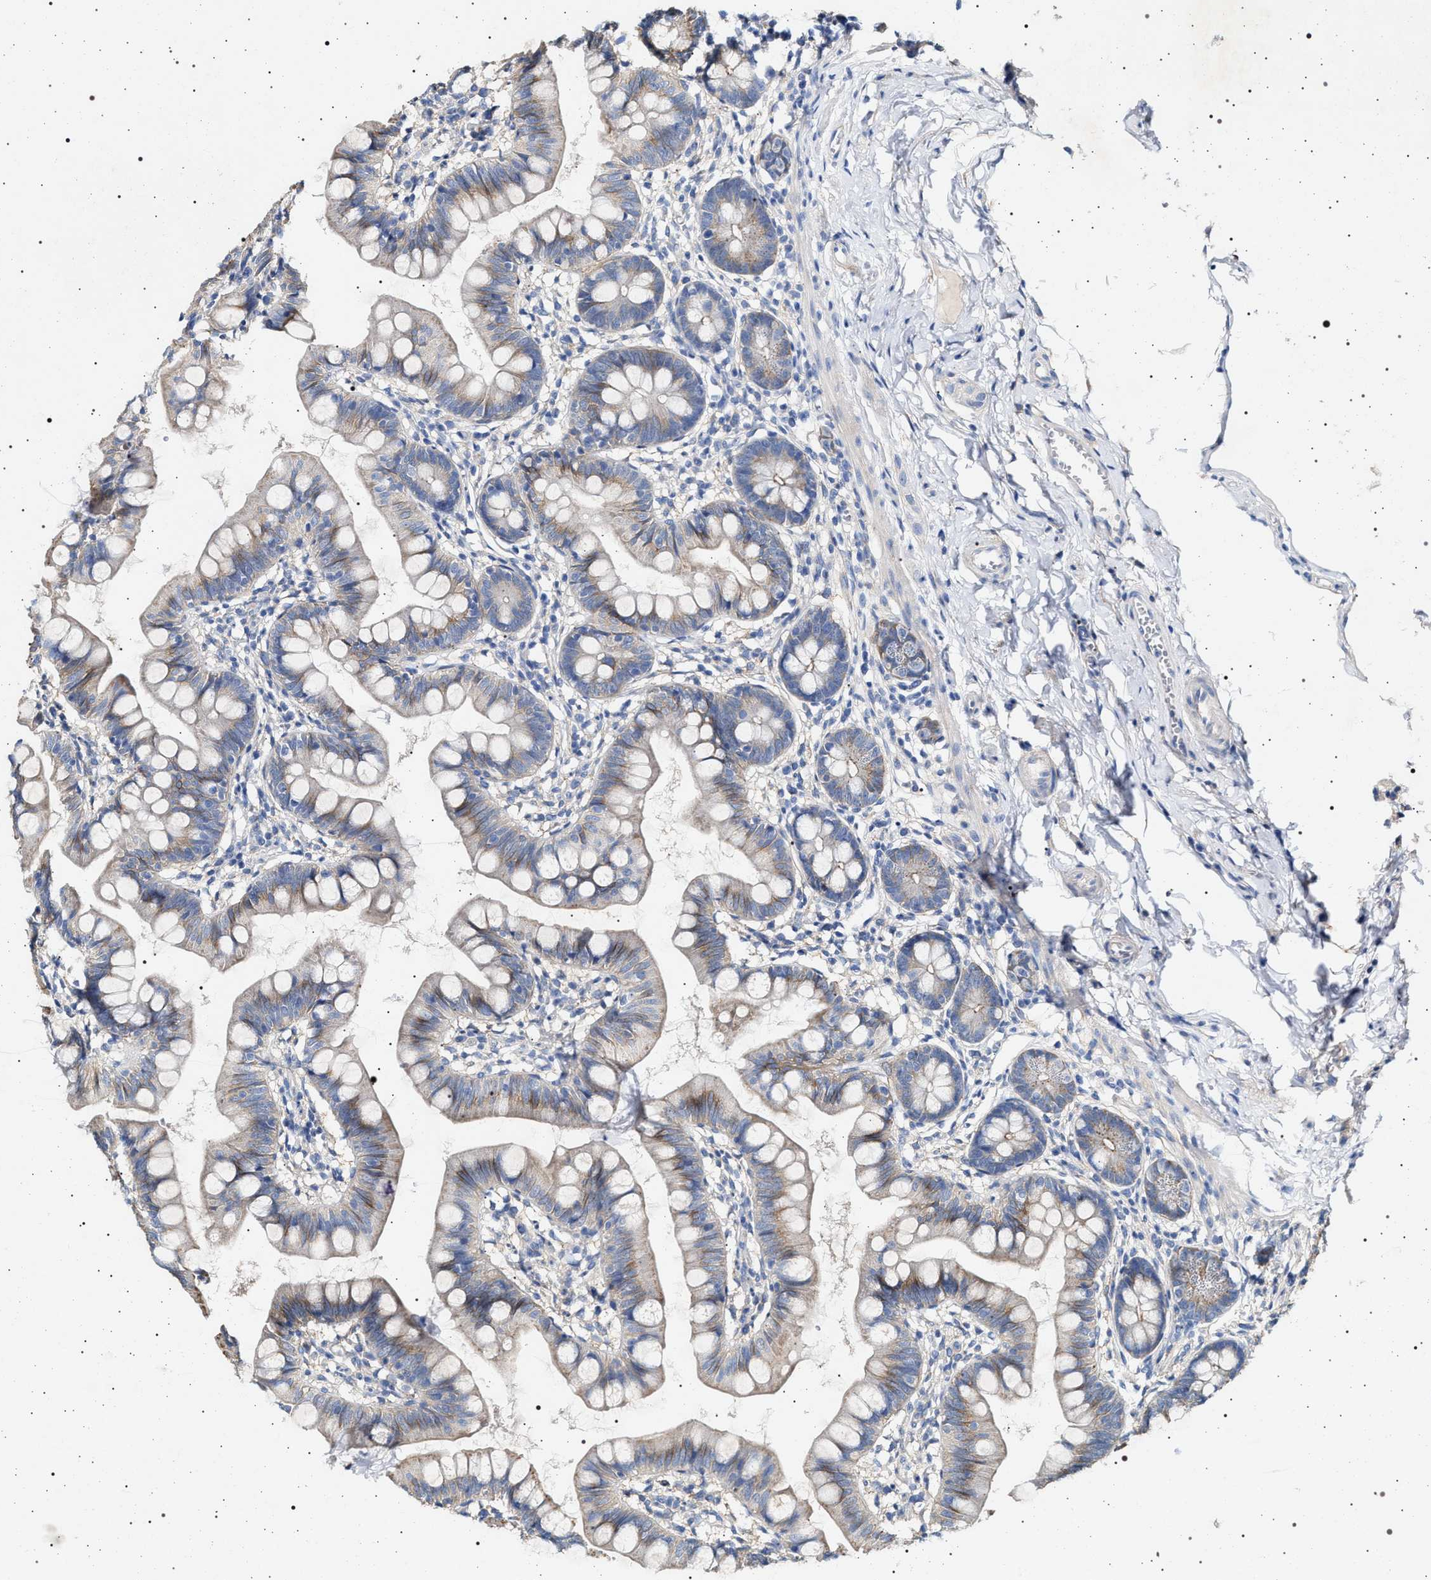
{"staining": {"intensity": "moderate", "quantity": "25%-75%", "location": "cytoplasmic/membranous"}, "tissue": "small intestine", "cell_type": "Glandular cells", "image_type": "normal", "snomed": [{"axis": "morphology", "description": "Normal tissue, NOS"}, {"axis": "topography", "description": "Small intestine"}], "caption": "Immunohistochemistry (IHC) staining of benign small intestine, which reveals medium levels of moderate cytoplasmic/membranous expression in approximately 25%-75% of glandular cells indicating moderate cytoplasmic/membranous protein positivity. The staining was performed using DAB (3,3'-diaminobenzidine) (brown) for protein detection and nuclei were counterstained in hematoxylin (blue).", "gene": "NAALADL2", "patient": {"sex": "male", "age": 7}}